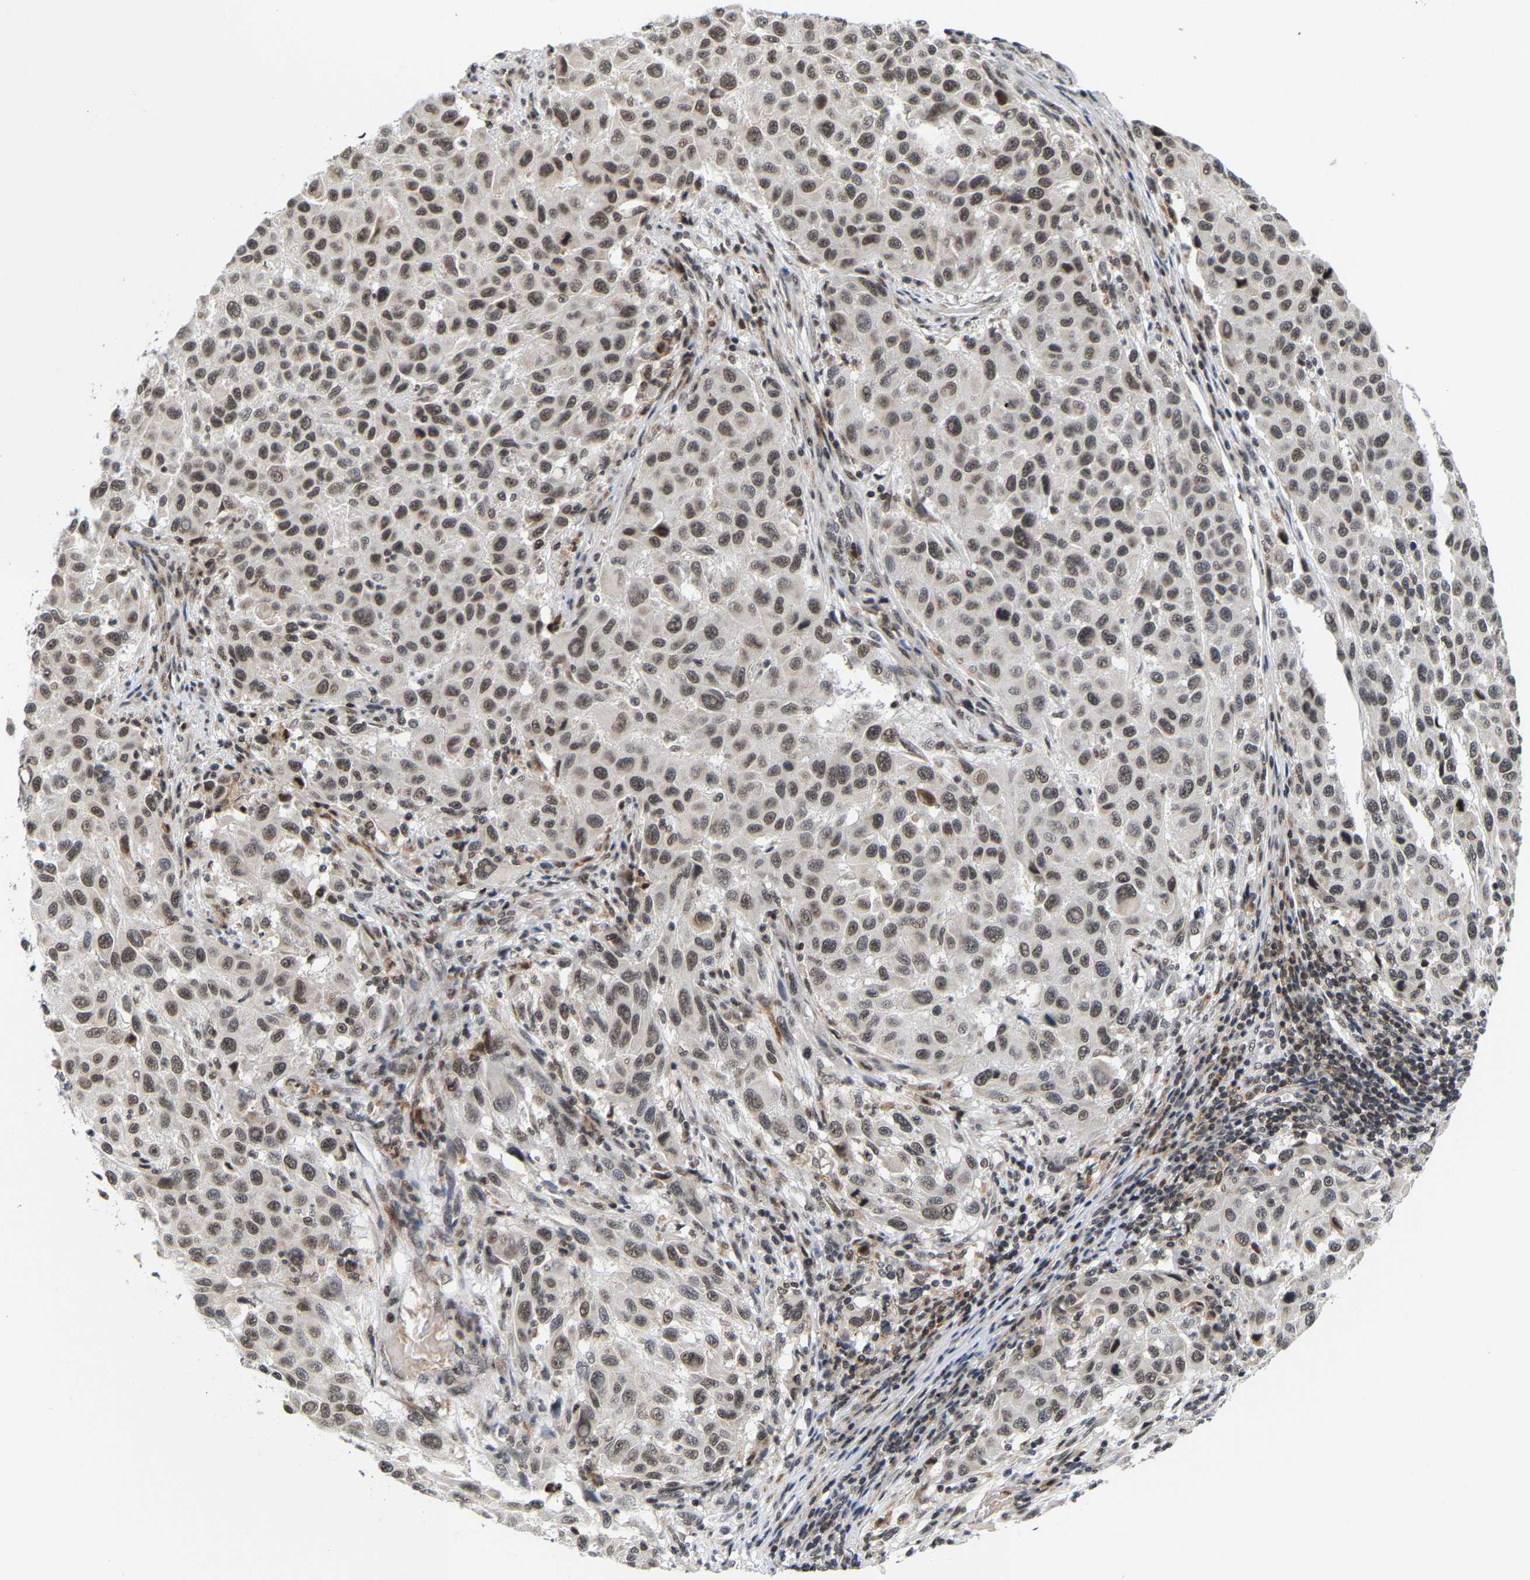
{"staining": {"intensity": "moderate", "quantity": ">75%", "location": "nuclear"}, "tissue": "melanoma", "cell_type": "Tumor cells", "image_type": "cancer", "snomed": [{"axis": "morphology", "description": "Malignant melanoma, Metastatic site"}, {"axis": "topography", "description": "Lymph node"}], "caption": "Protein positivity by immunohistochemistry displays moderate nuclear staining in approximately >75% of tumor cells in melanoma. The protein is stained brown, and the nuclei are stained in blue (DAB (3,3'-diaminobenzidine) IHC with brightfield microscopy, high magnification).", "gene": "ANKRD6", "patient": {"sex": "male", "age": 61}}